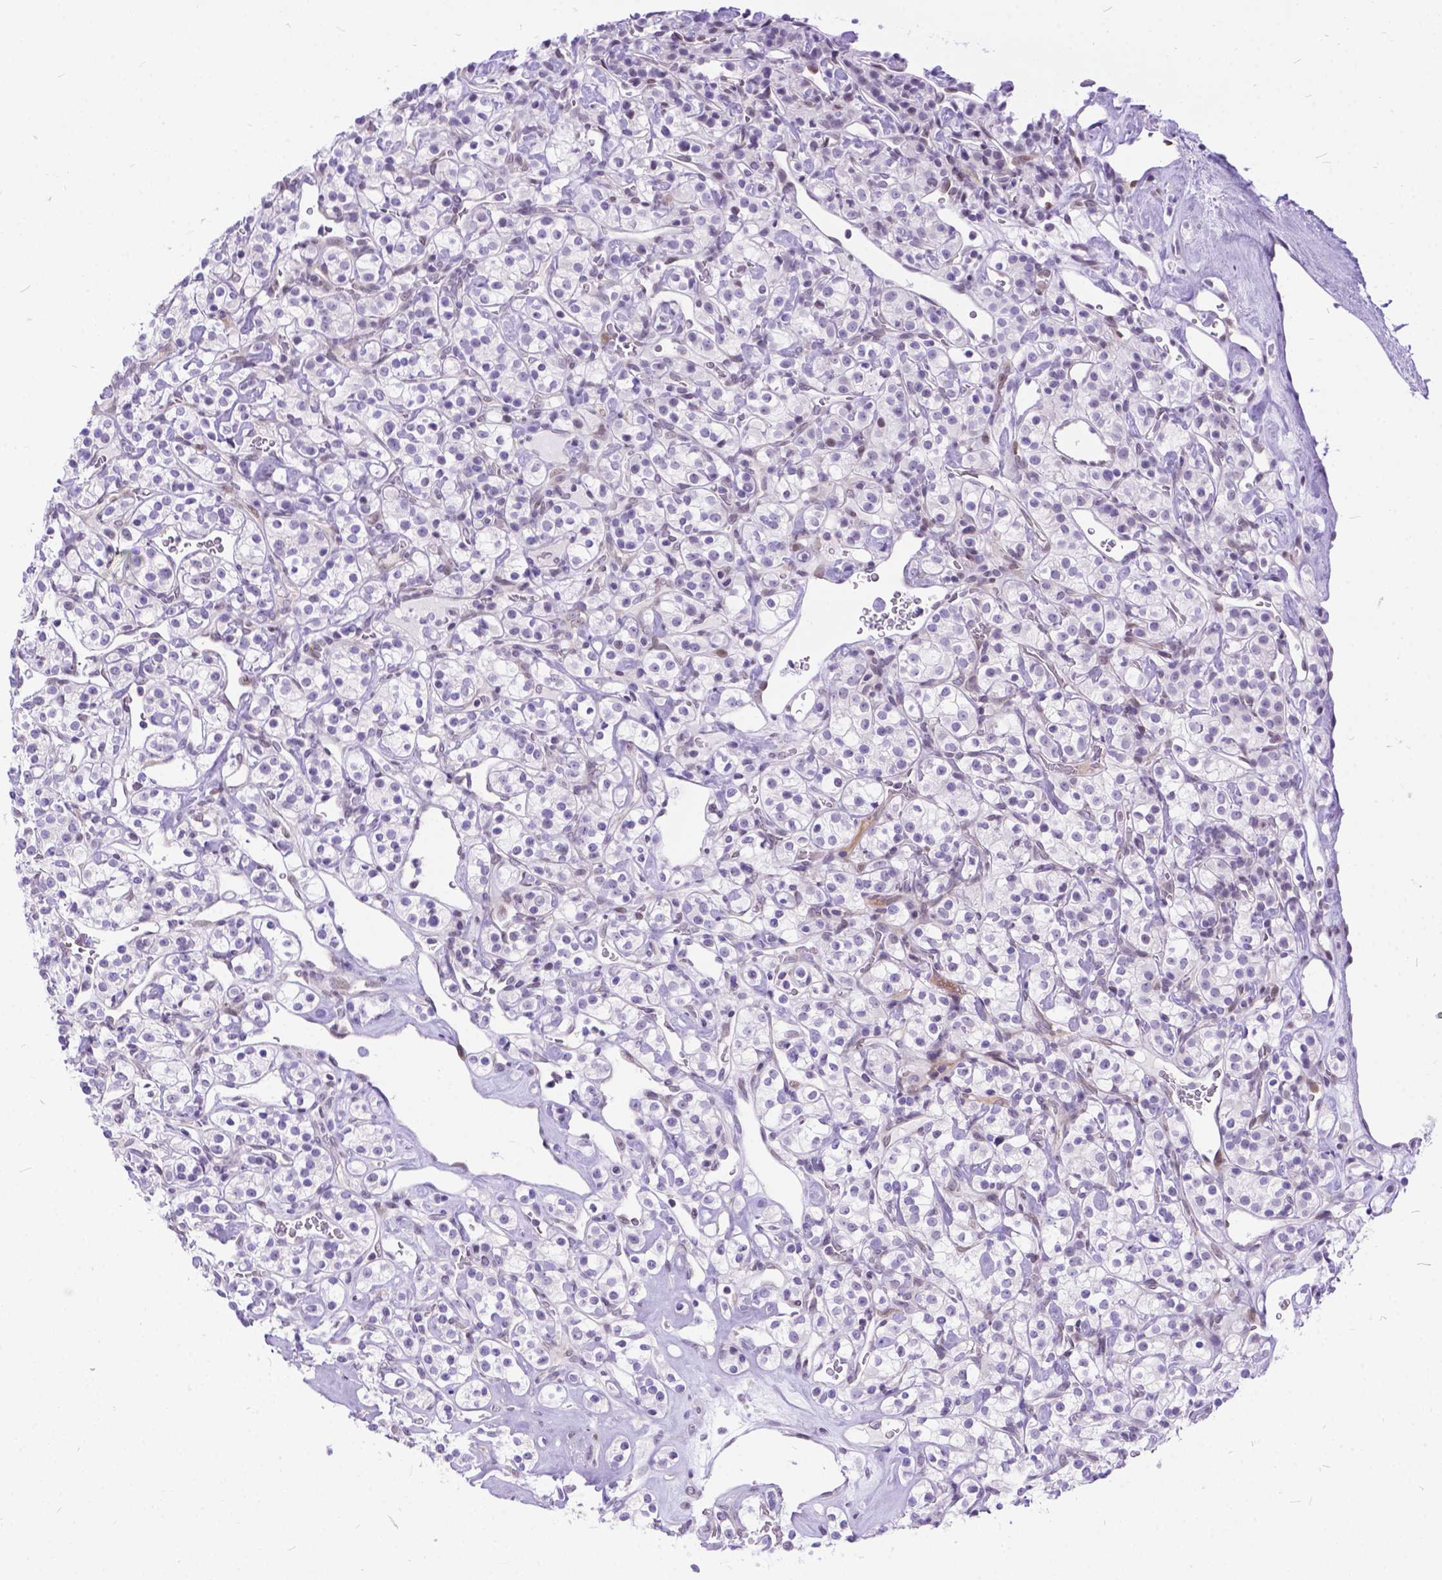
{"staining": {"intensity": "negative", "quantity": "none", "location": "none"}, "tissue": "renal cancer", "cell_type": "Tumor cells", "image_type": "cancer", "snomed": [{"axis": "morphology", "description": "Adenocarcinoma, NOS"}, {"axis": "topography", "description": "Kidney"}], "caption": "A micrograph of human renal cancer (adenocarcinoma) is negative for staining in tumor cells.", "gene": "FAM124B", "patient": {"sex": "male", "age": 77}}